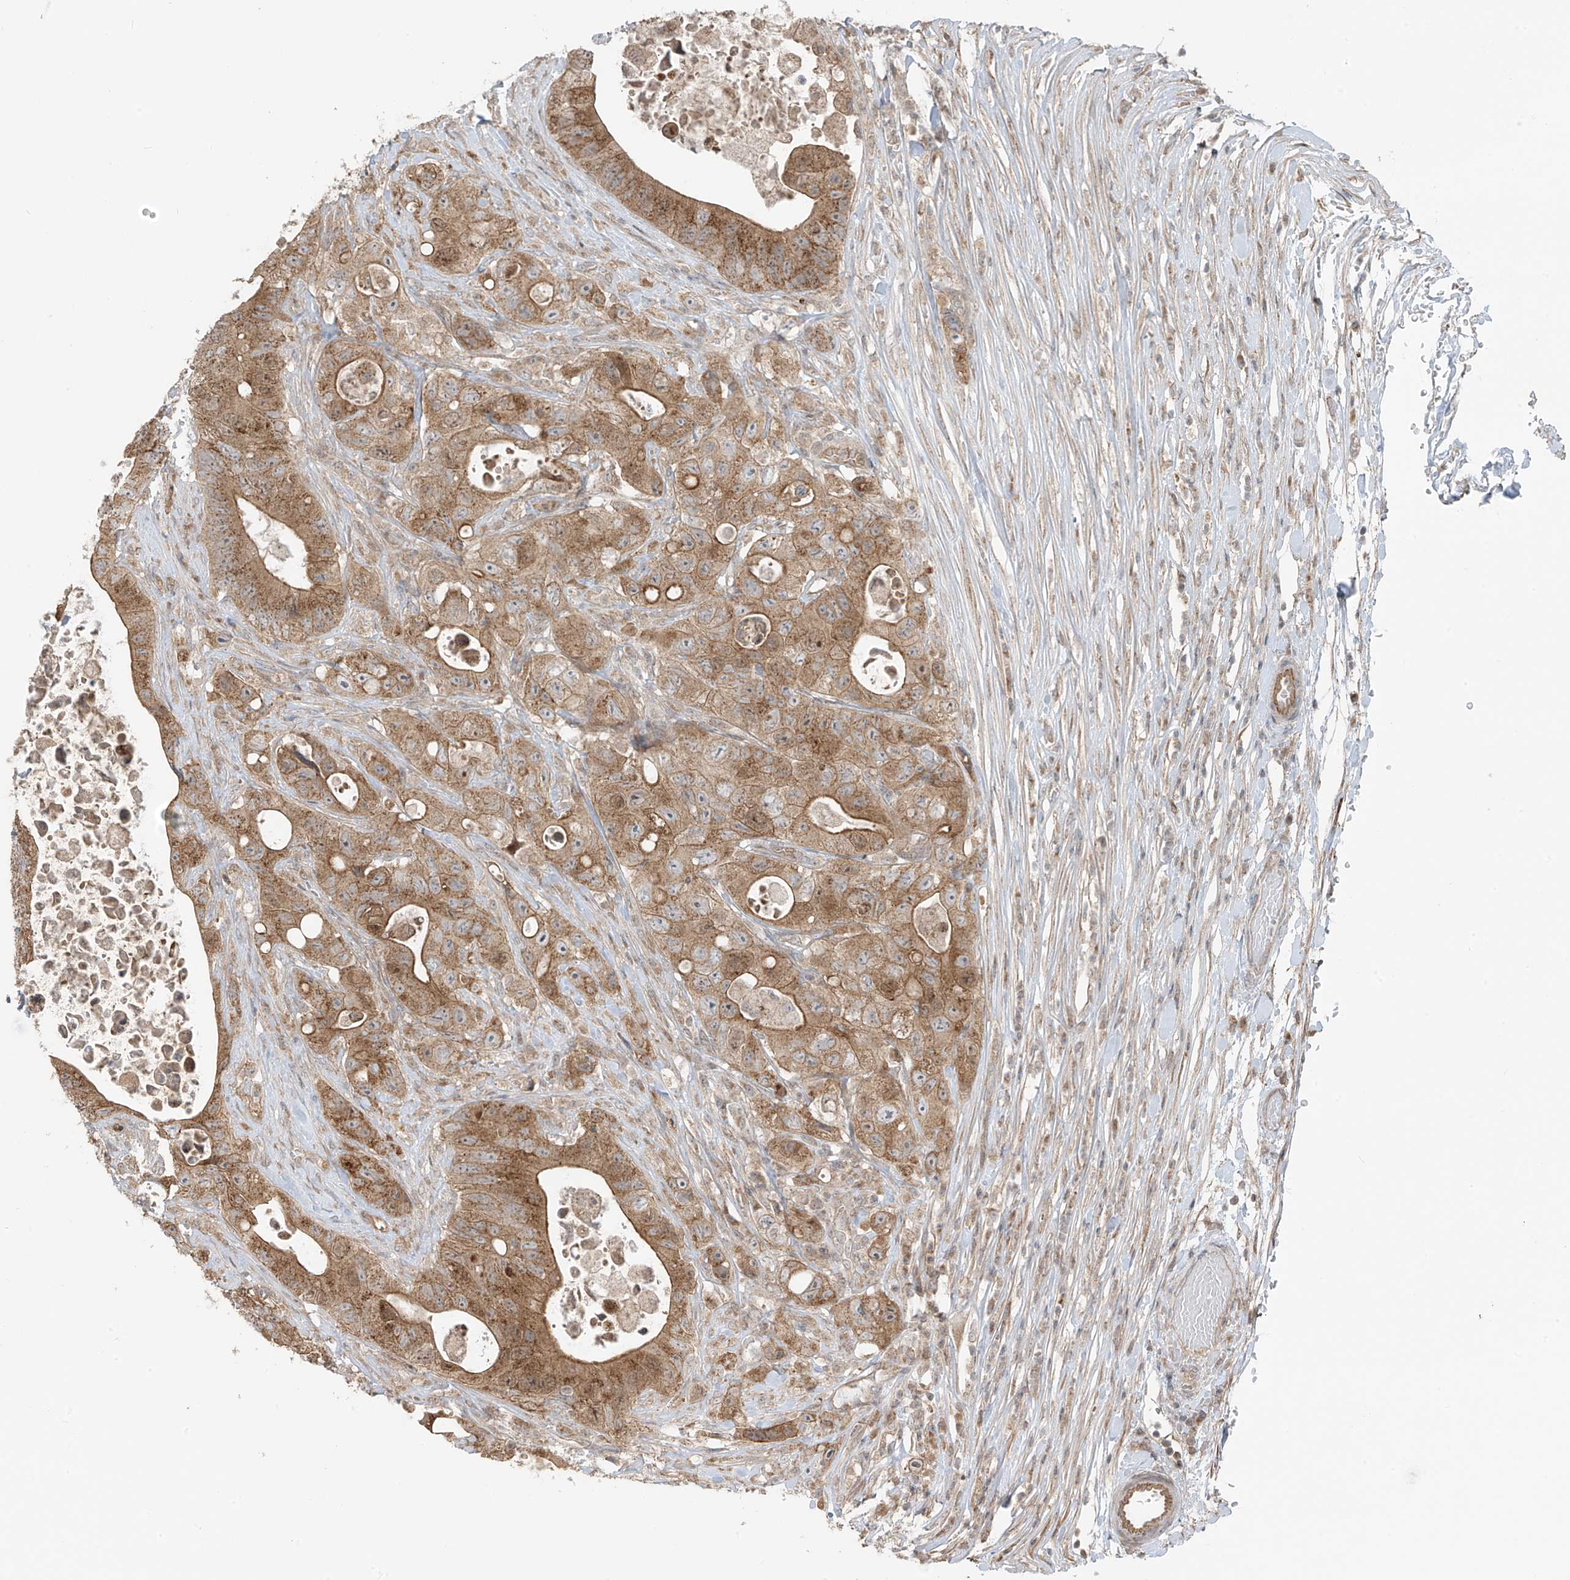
{"staining": {"intensity": "moderate", "quantity": ">75%", "location": "cytoplasmic/membranous"}, "tissue": "colorectal cancer", "cell_type": "Tumor cells", "image_type": "cancer", "snomed": [{"axis": "morphology", "description": "Adenocarcinoma, NOS"}, {"axis": "topography", "description": "Colon"}], "caption": "Colorectal adenocarcinoma stained with a protein marker shows moderate staining in tumor cells.", "gene": "PDE11A", "patient": {"sex": "female", "age": 46}}